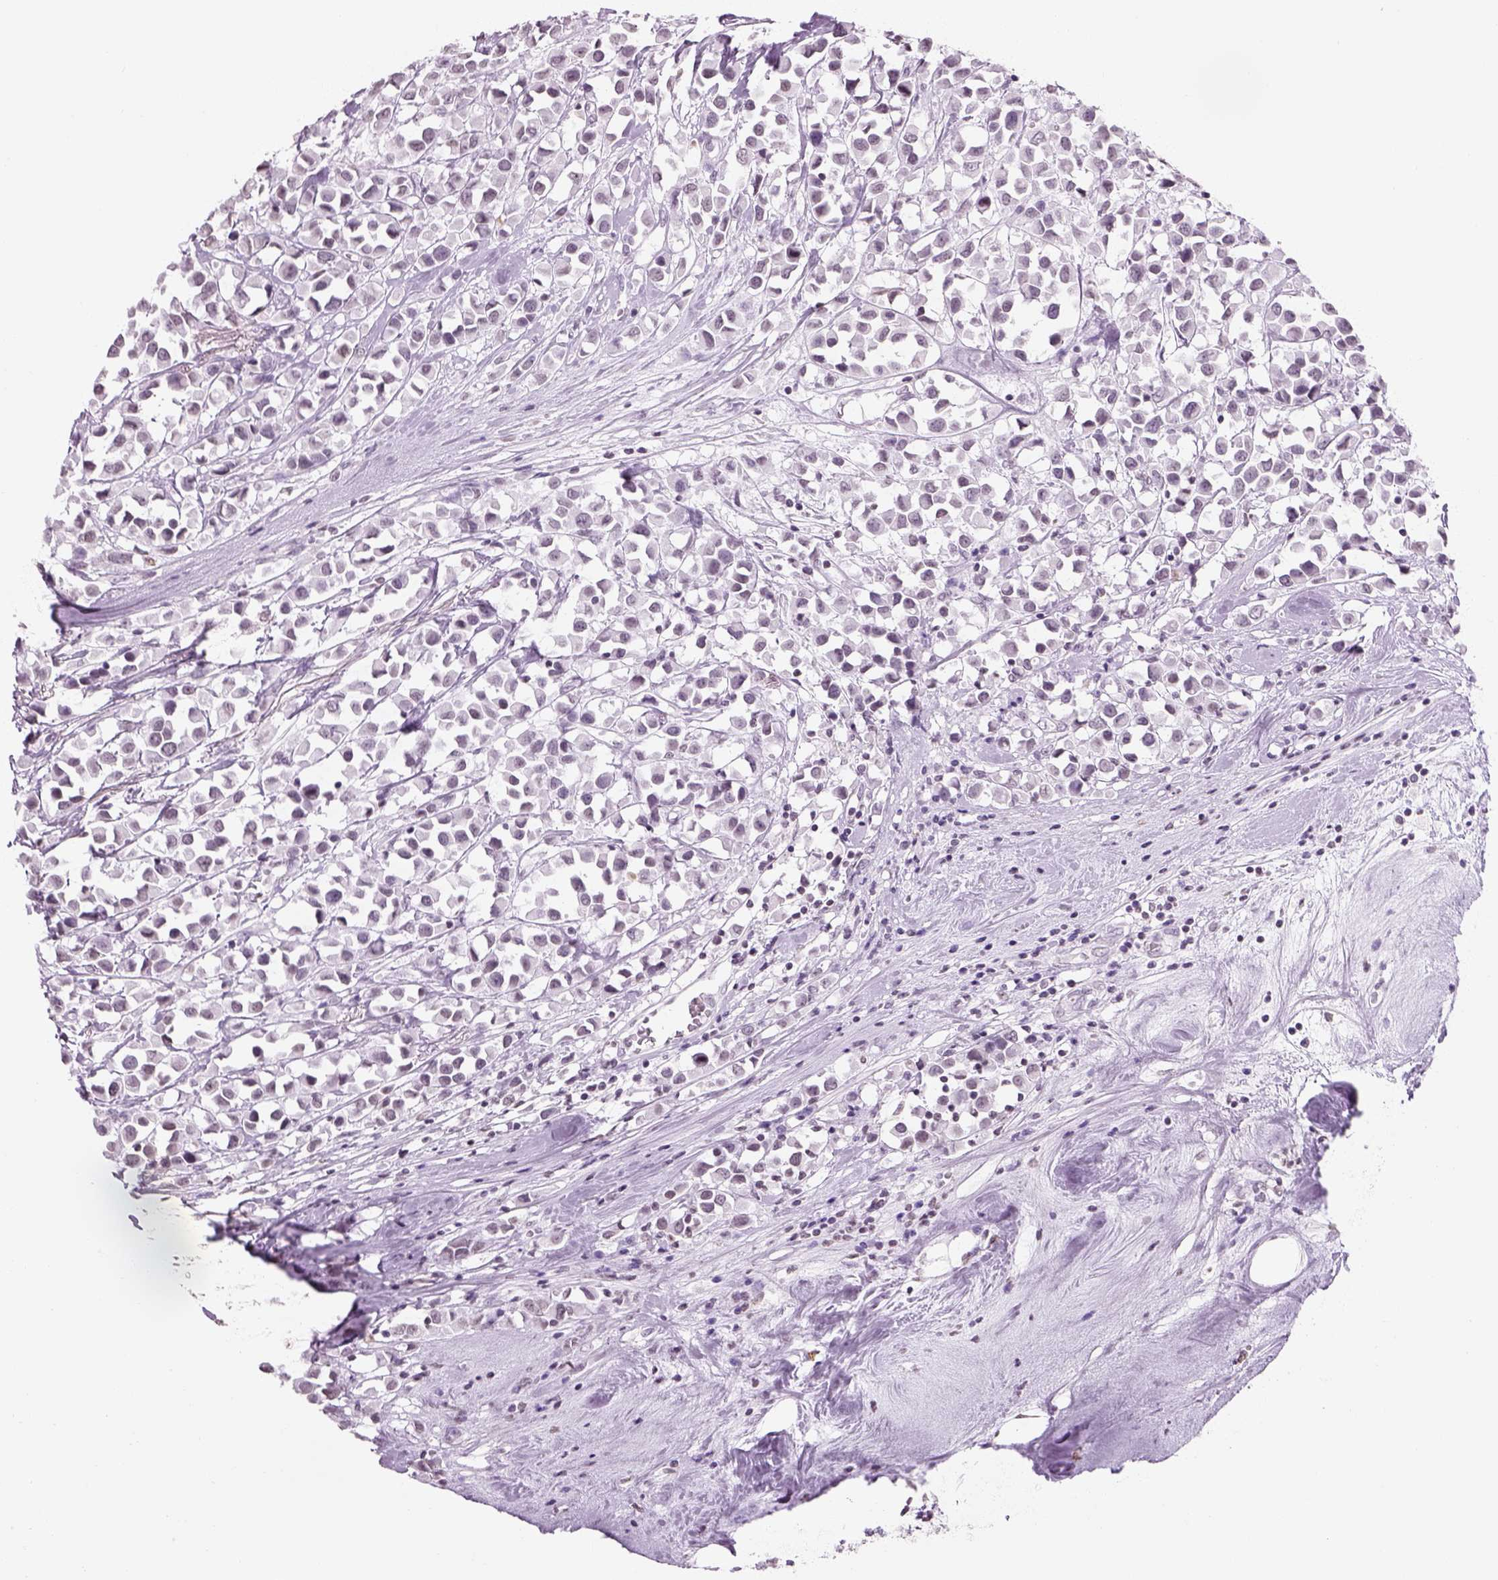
{"staining": {"intensity": "weak", "quantity": "<25%", "location": "nuclear"}, "tissue": "breast cancer", "cell_type": "Tumor cells", "image_type": "cancer", "snomed": [{"axis": "morphology", "description": "Duct carcinoma"}, {"axis": "topography", "description": "Breast"}], "caption": "Immunohistochemical staining of human breast cancer demonstrates no significant expression in tumor cells.", "gene": "BARHL1", "patient": {"sex": "female", "age": 61}}